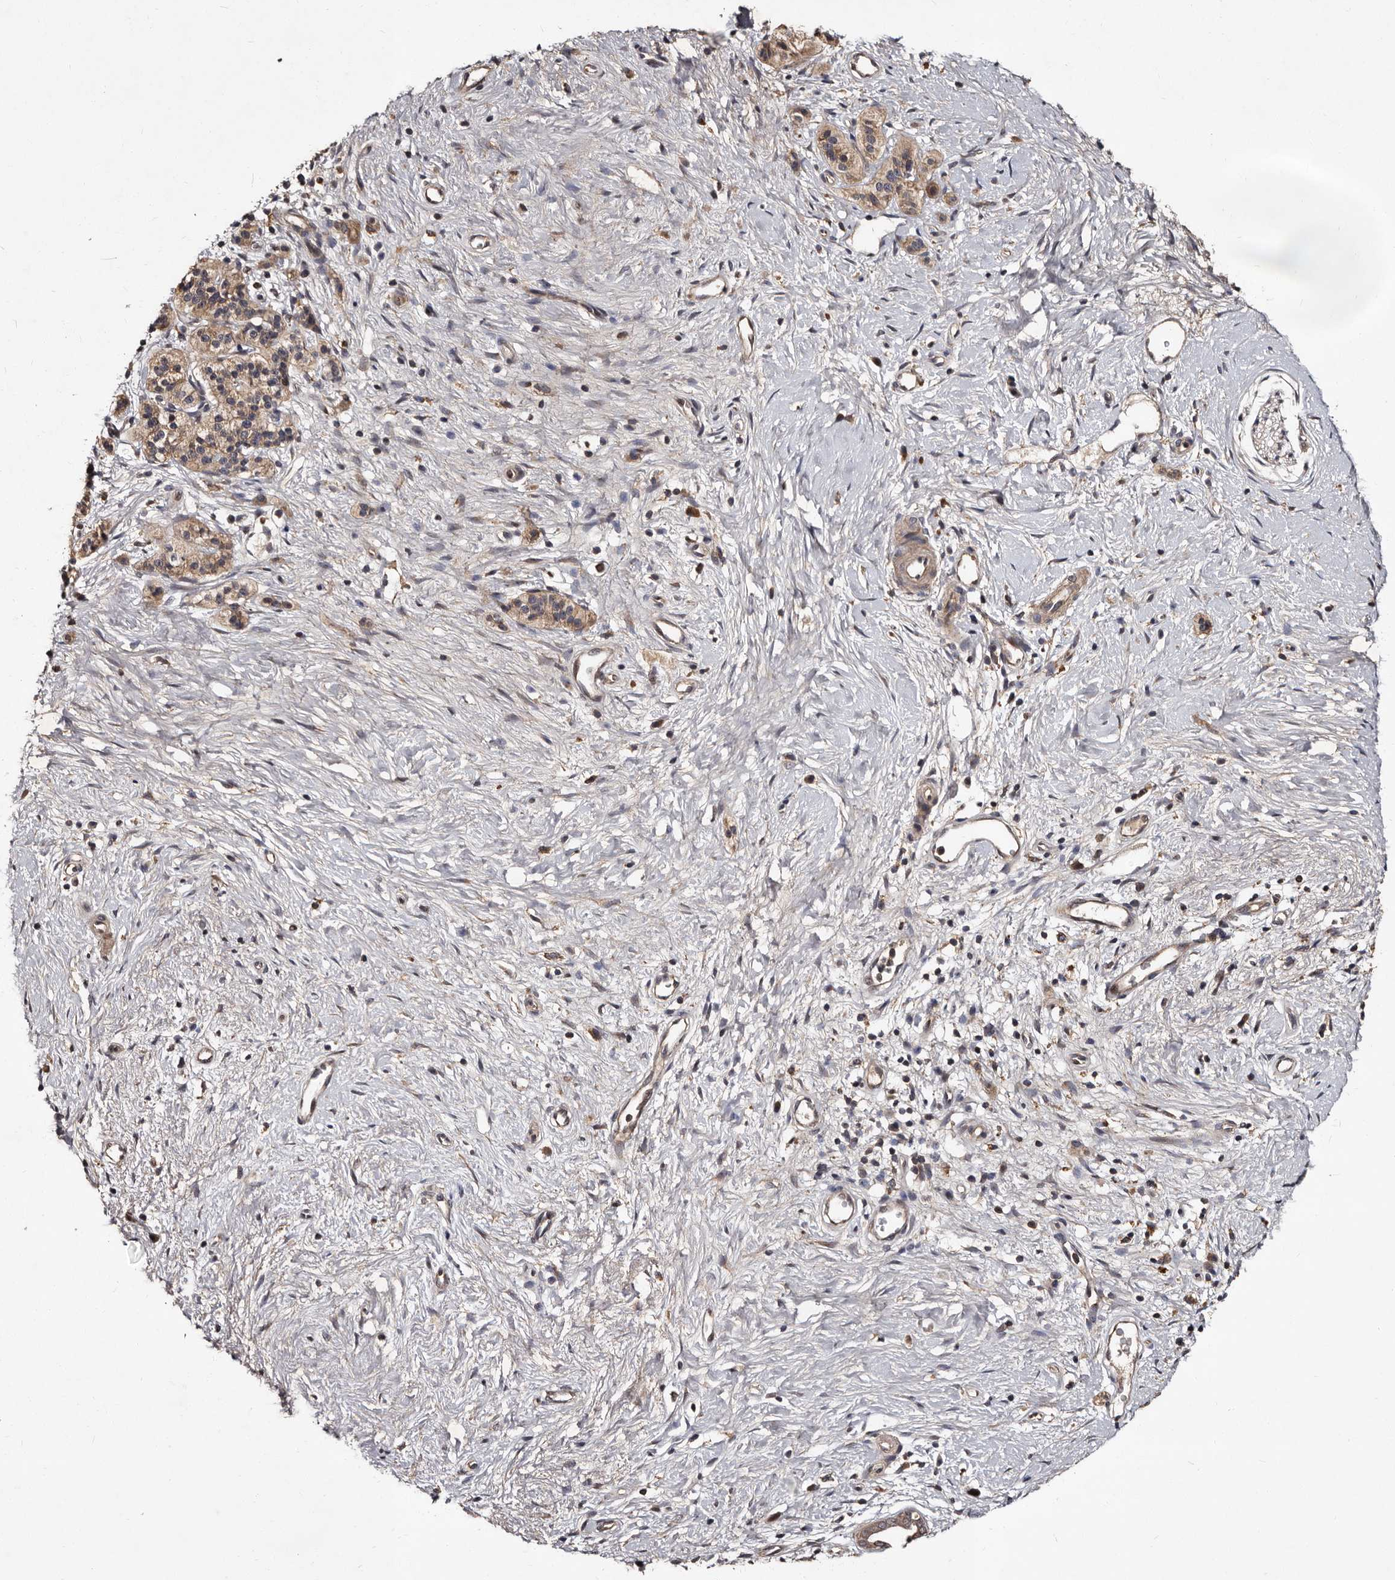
{"staining": {"intensity": "weak", "quantity": ">75%", "location": "cytoplasmic/membranous"}, "tissue": "pancreatic cancer", "cell_type": "Tumor cells", "image_type": "cancer", "snomed": [{"axis": "morphology", "description": "Adenocarcinoma, NOS"}, {"axis": "topography", "description": "Pancreas"}], "caption": "Protein staining displays weak cytoplasmic/membranous expression in approximately >75% of tumor cells in pancreatic adenocarcinoma.", "gene": "MKRN3", "patient": {"sex": "male", "age": 50}}